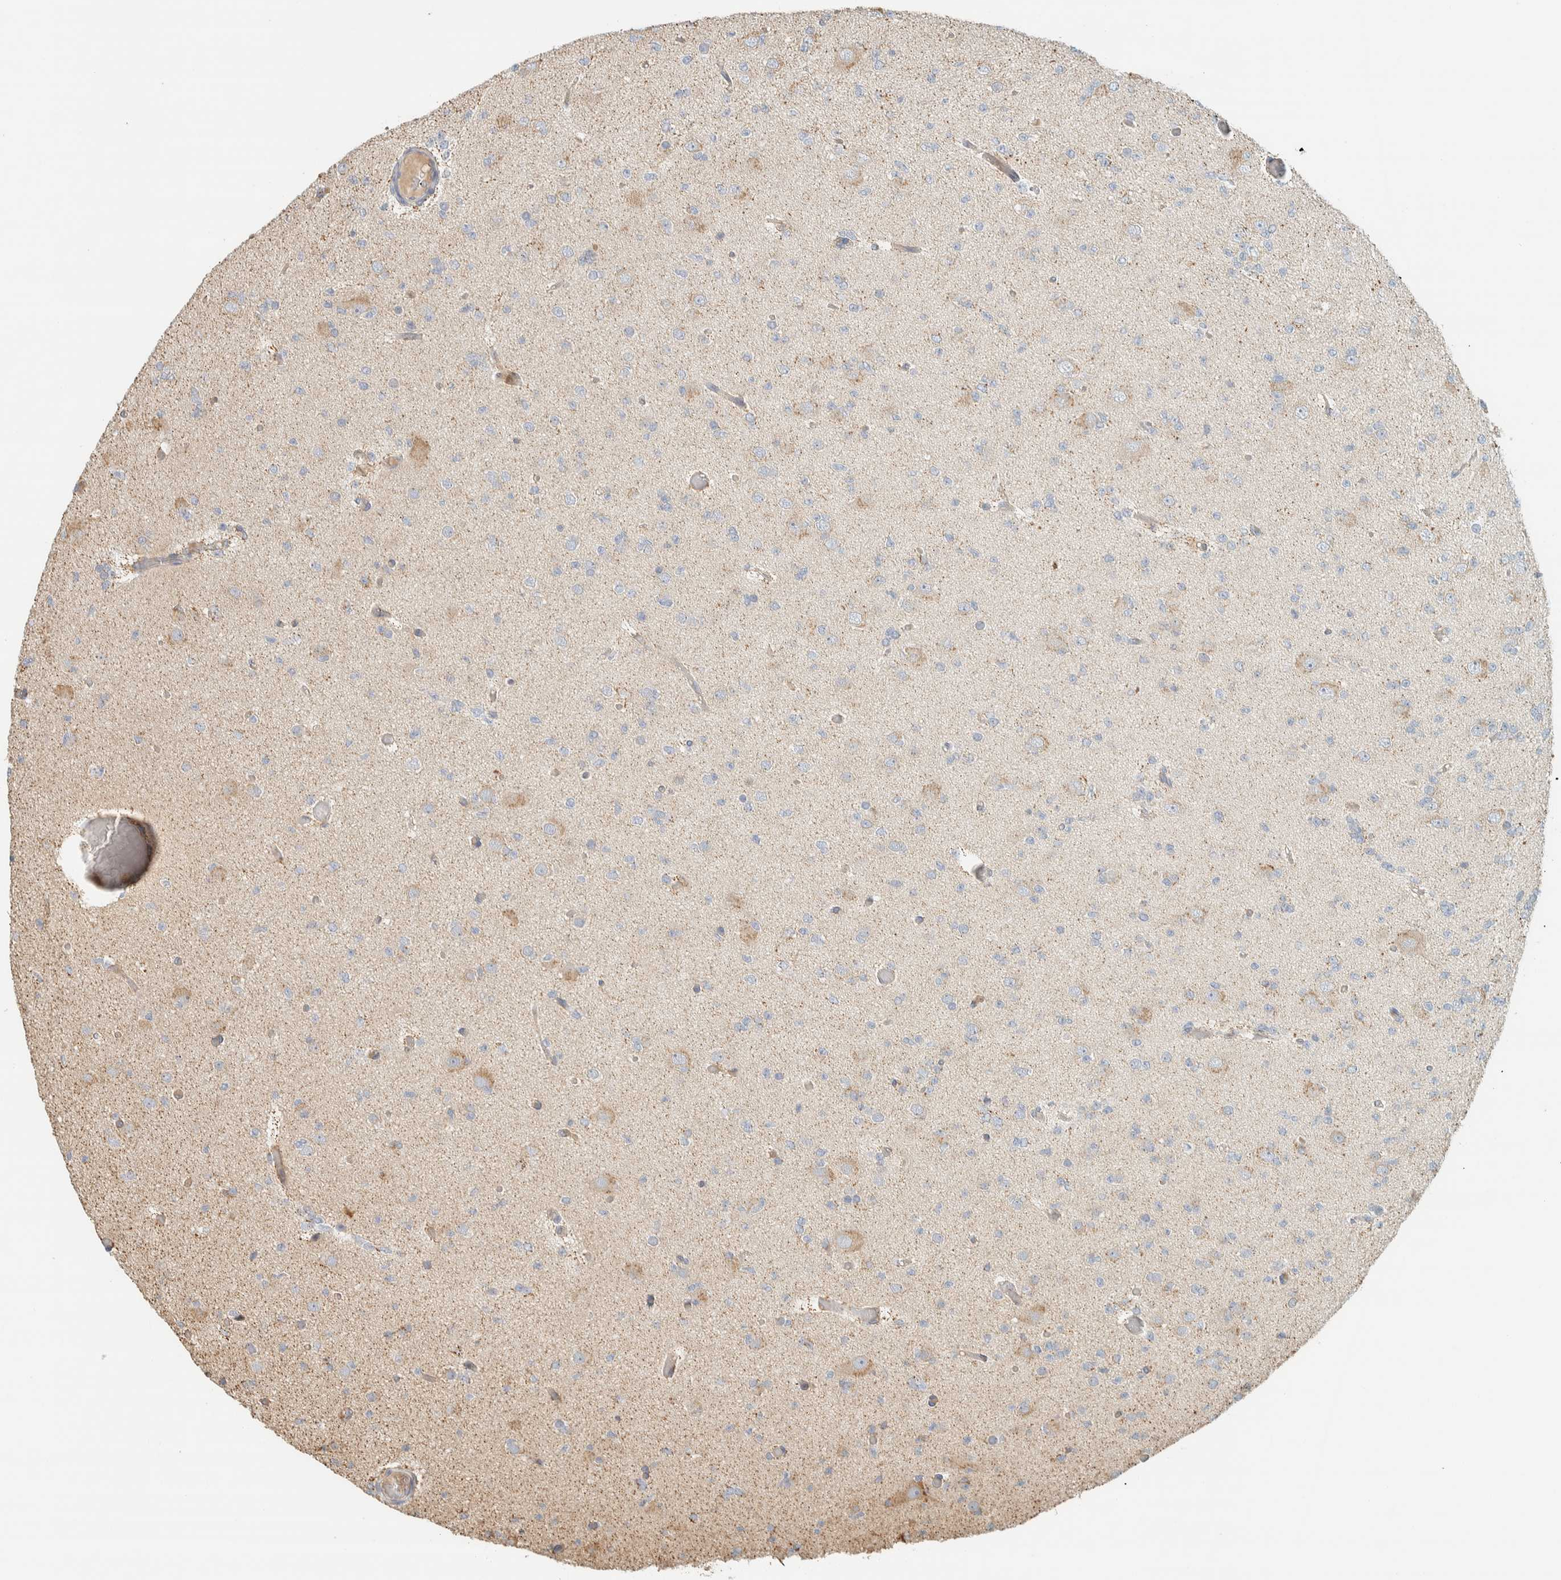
{"staining": {"intensity": "negative", "quantity": "none", "location": "none"}, "tissue": "glioma", "cell_type": "Tumor cells", "image_type": "cancer", "snomed": [{"axis": "morphology", "description": "Glioma, malignant, Low grade"}, {"axis": "topography", "description": "Brain"}], "caption": "Immunohistochemical staining of glioma displays no significant expression in tumor cells.", "gene": "RAB11FIP1", "patient": {"sex": "female", "age": 22}}